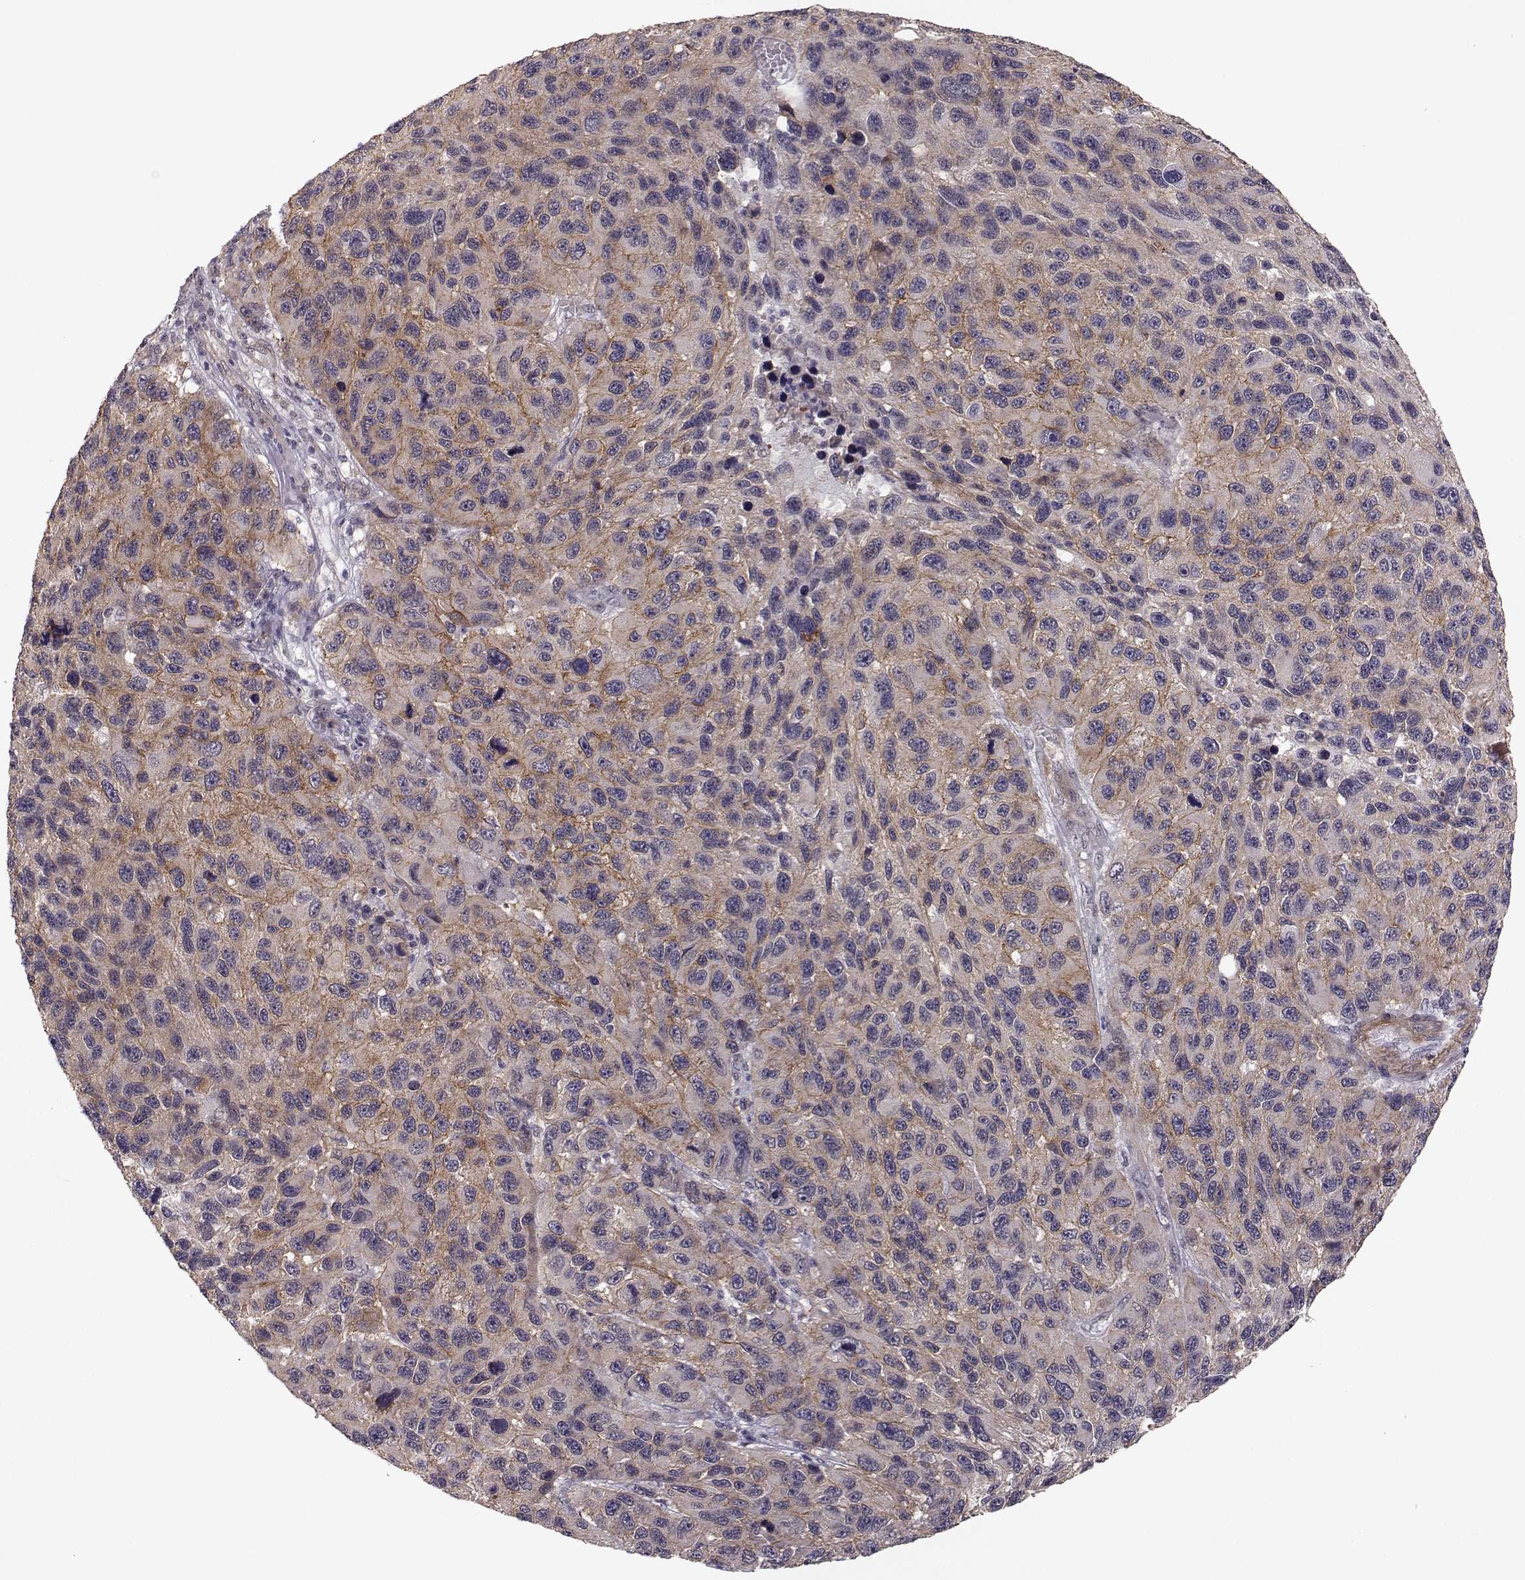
{"staining": {"intensity": "moderate", "quantity": "<25%", "location": "cytoplasmic/membranous"}, "tissue": "melanoma", "cell_type": "Tumor cells", "image_type": "cancer", "snomed": [{"axis": "morphology", "description": "Malignant melanoma, NOS"}, {"axis": "topography", "description": "Skin"}], "caption": "This micrograph shows malignant melanoma stained with immunohistochemistry to label a protein in brown. The cytoplasmic/membranous of tumor cells show moderate positivity for the protein. Nuclei are counter-stained blue.", "gene": "PLEKHG3", "patient": {"sex": "male", "age": 53}}